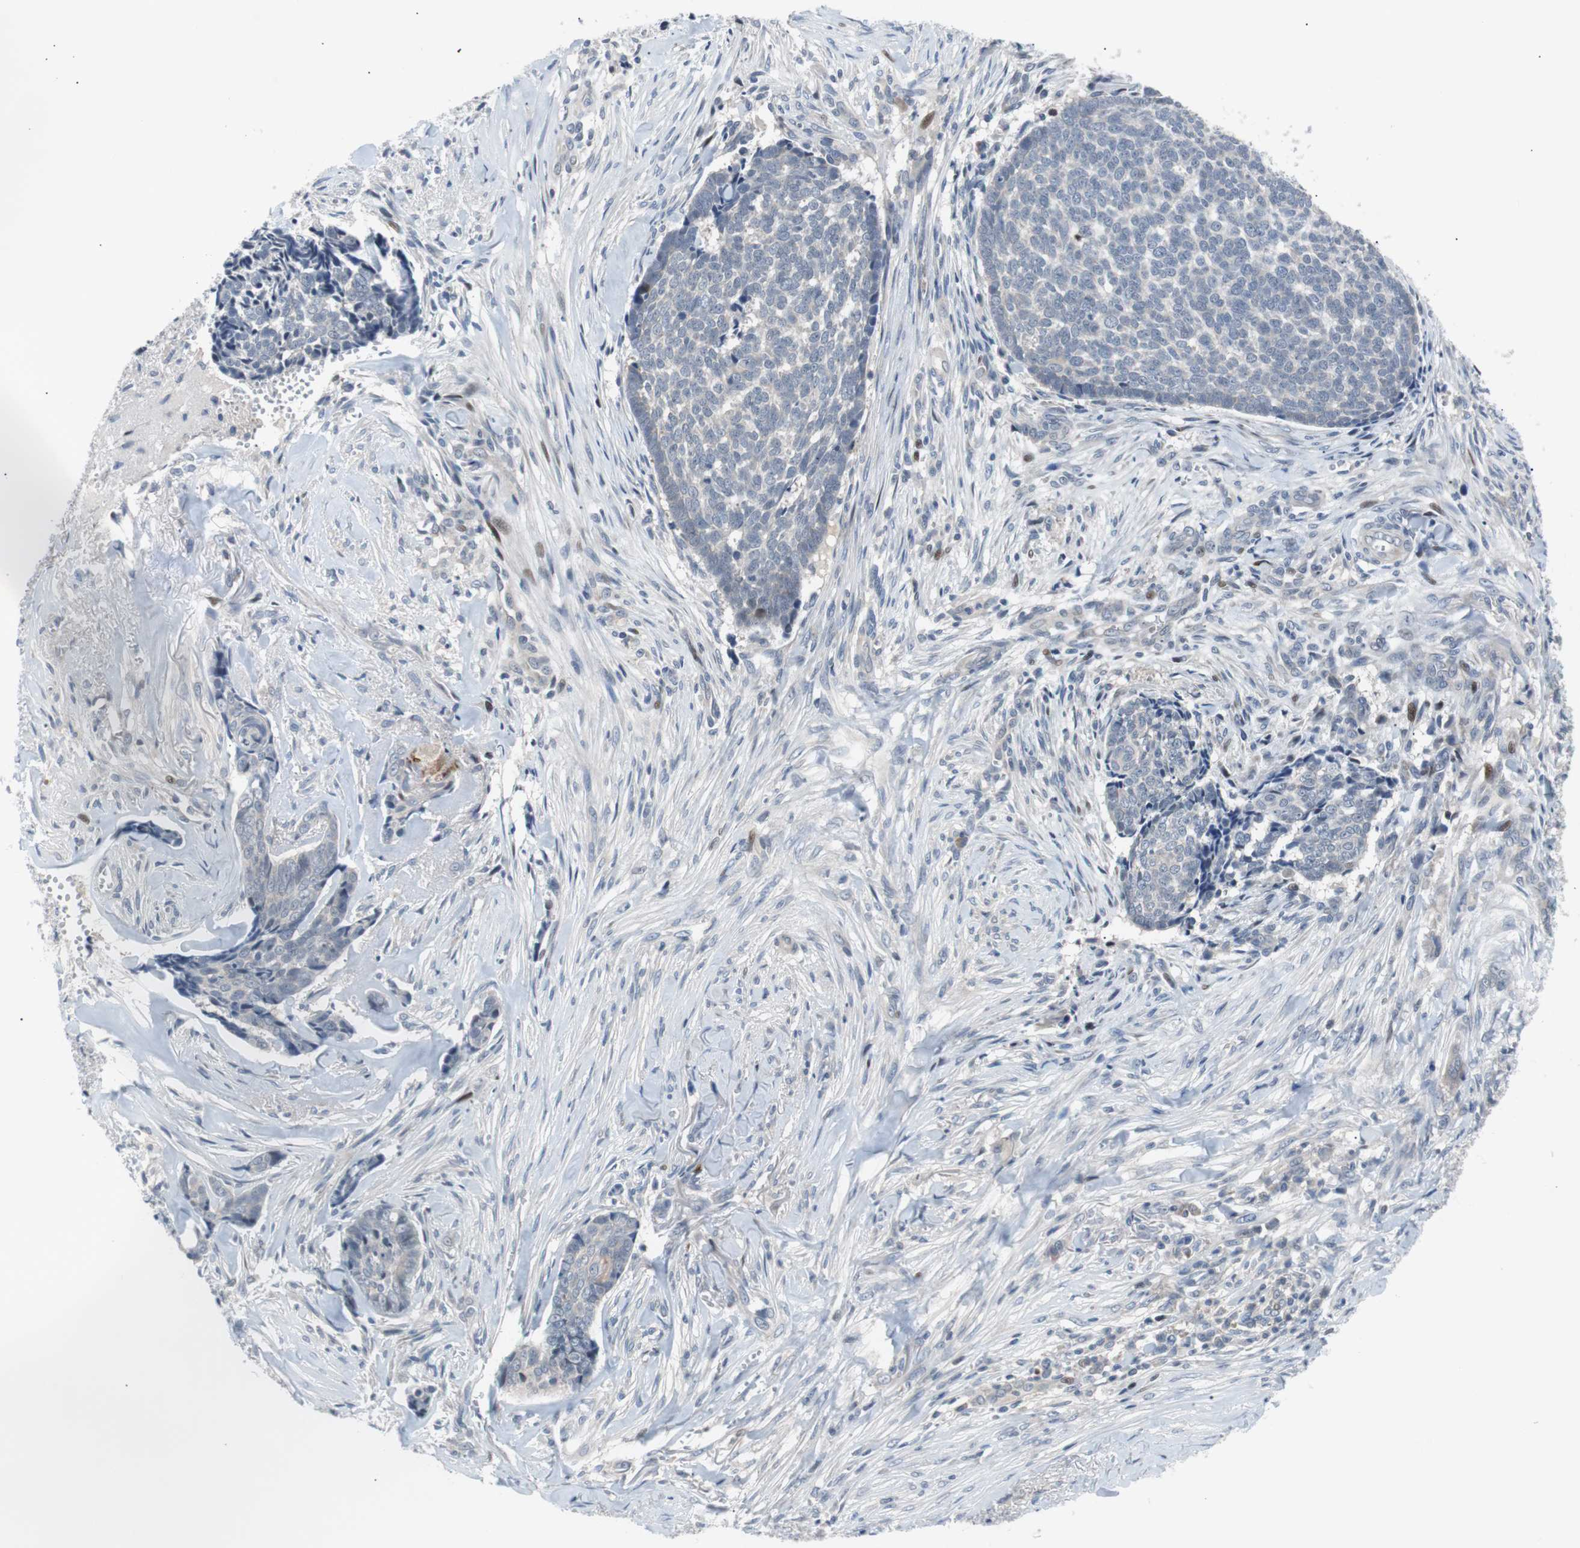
{"staining": {"intensity": "negative", "quantity": "none", "location": "none"}, "tissue": "skin cancer", "cell_type": "Tumor cells", "image_type": "cancer", "snomed": [{"axis": "morphology", "description": "Basal cell carcinoma"}, {"axis": "topography", "description": "Skin"}], "caption": "High power microscopy micrograph of an immunohistochemistry (IHC) micrograph of basal cell carcinoma (skin), revealing no significant staining in tumor cells. (DAB immunohistochemistry, high magnification).", "gene": "MAP2K4", "patient": {"sex": "male", "age": 84}}